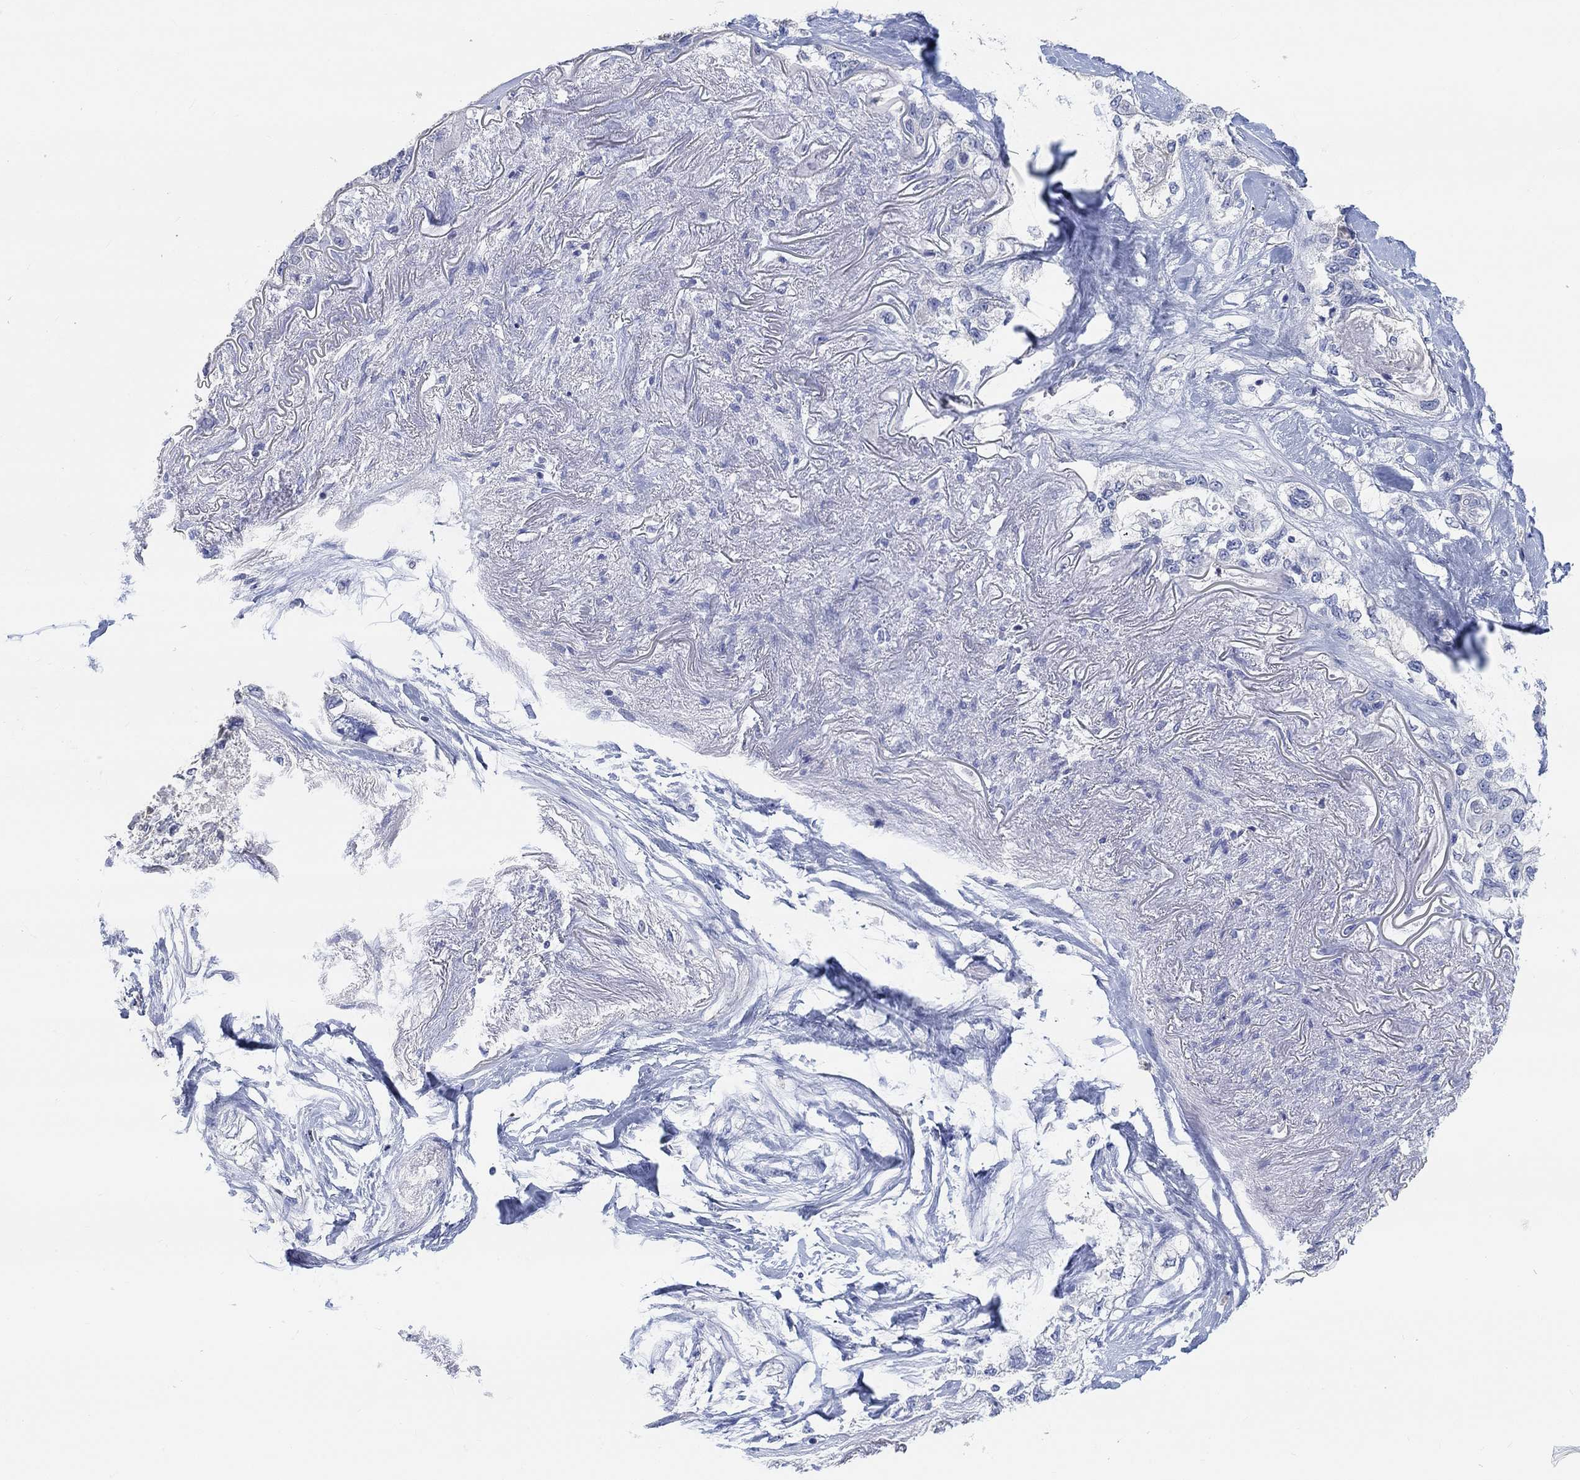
{"staining": {"intensity": "negative", "quantity": "none", "location": "none"}, "tissue": "lung cancer", "cell_type": "Tumor cells", "image_type": "cancer", "snomed": [{"axis": "morphology", "description": "Squamous cell carcinoma, NOS"}, {"axis": "topography", "description": "Lung"}], "caption": "This photomicrograph is of squamous cell carcinoma (lung) stained with immunohistochemistry (IHC) to label a protein in brown with the nuclei are counter-stained blue. There is no staining in tumor cells.", "gene": "NLRP14", "patient": {"sex": "female", "age": 70}}